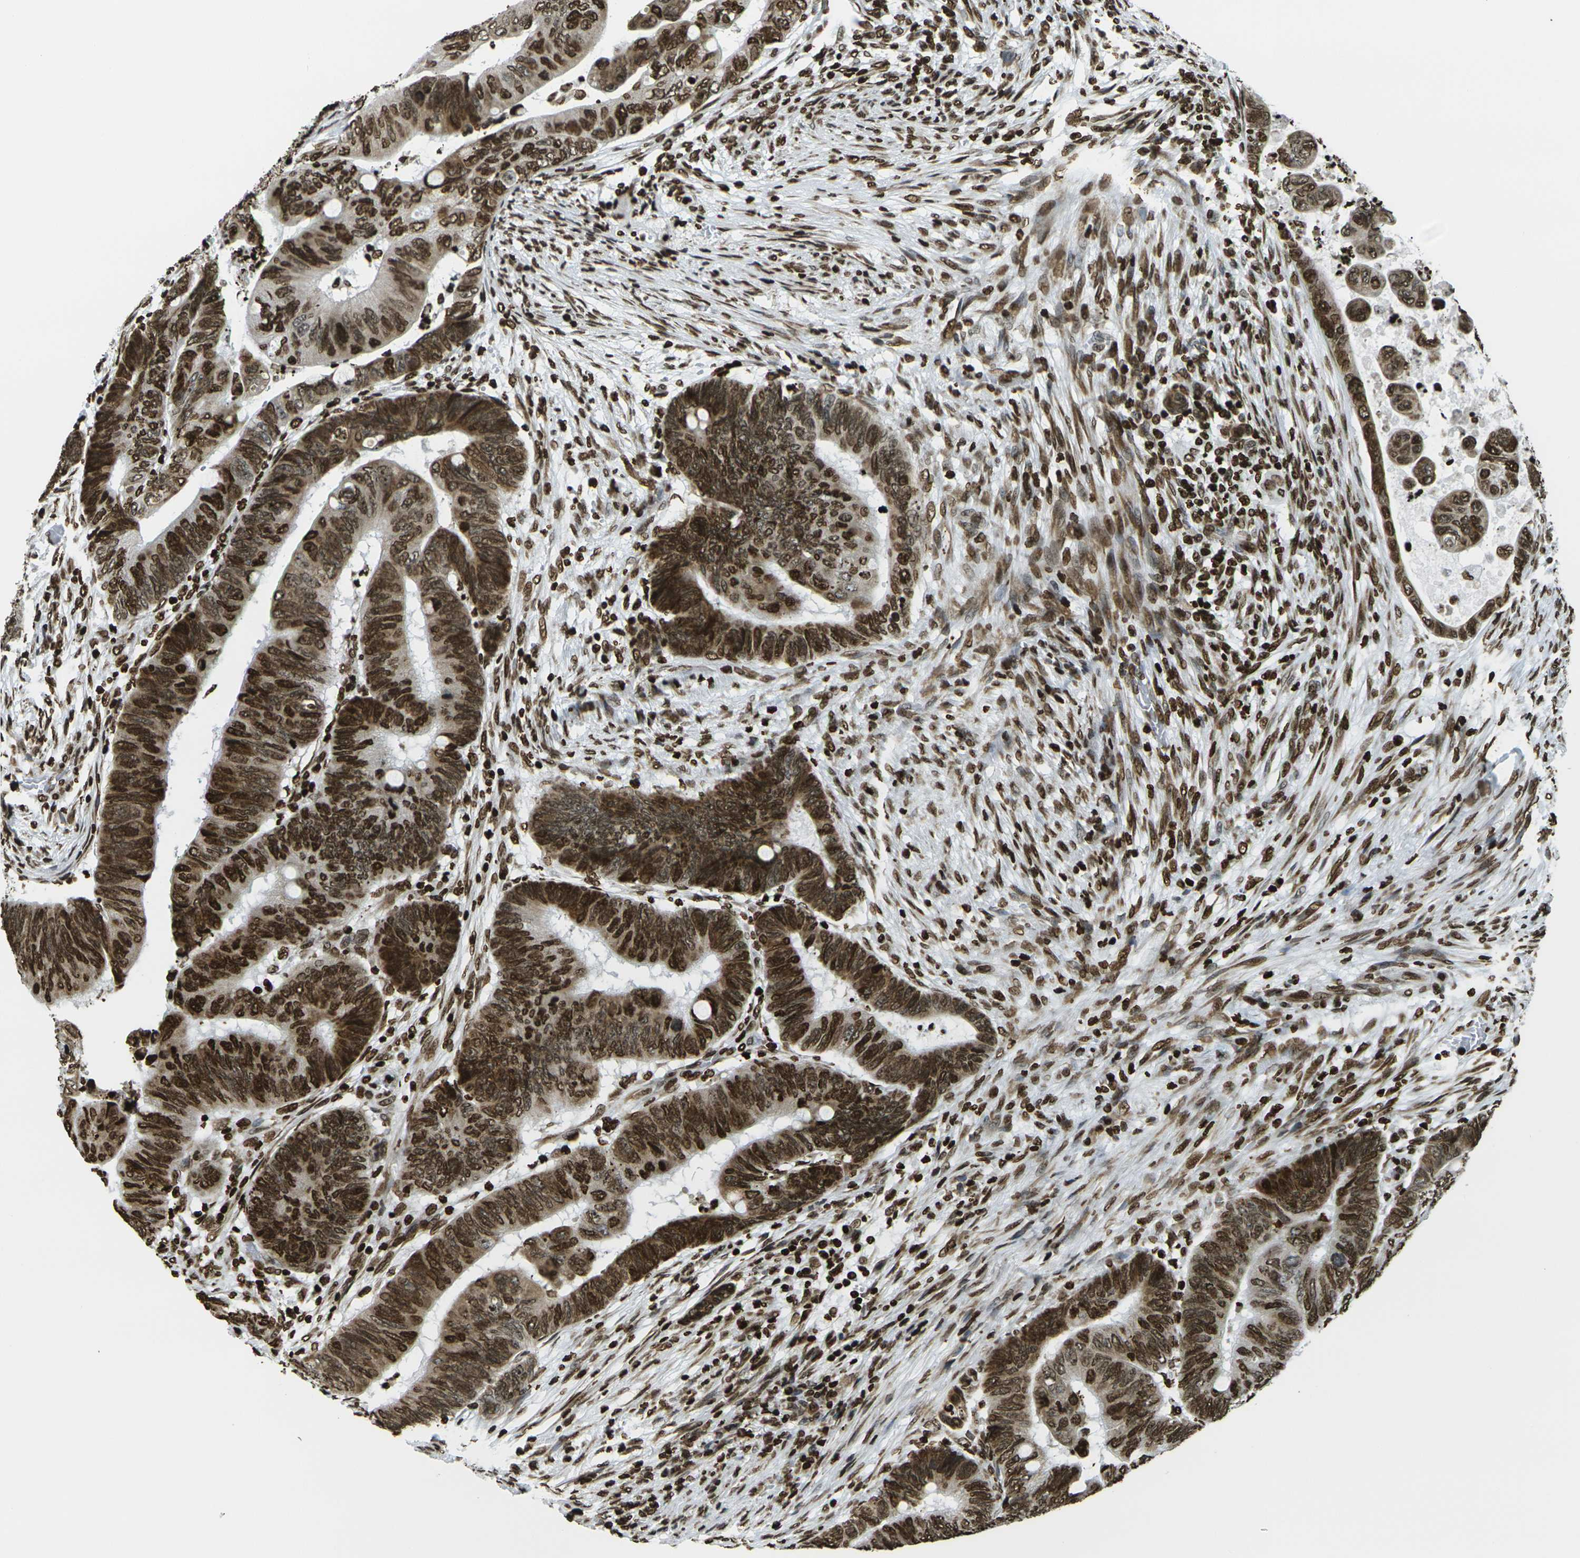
{"staining": {"intensity": "strong", "quantity": ">75%", "location": "nuclear"}, "tissue": "colorectal cancer", "cell_type": "Tumor cells", "image_type": "cancer", "snomed": [{"axis": "morphology", "description": "Normal tissue, NOS"}, {"axis": "morphology", "description": "Adenocarcinoma, NOS"}, {"axis": "topography", "description": "Rectum"}, {"axis": "topography", "description": "Peripheral nerve tissue"}], "caption": "Tumor cells reveal high levels of strong nuclear expression in approximately >75% of cells in colorectal cancer (adenocarcinoma).", "gene": "H1-2", "patient": {"sex": "male", "age": 92}}